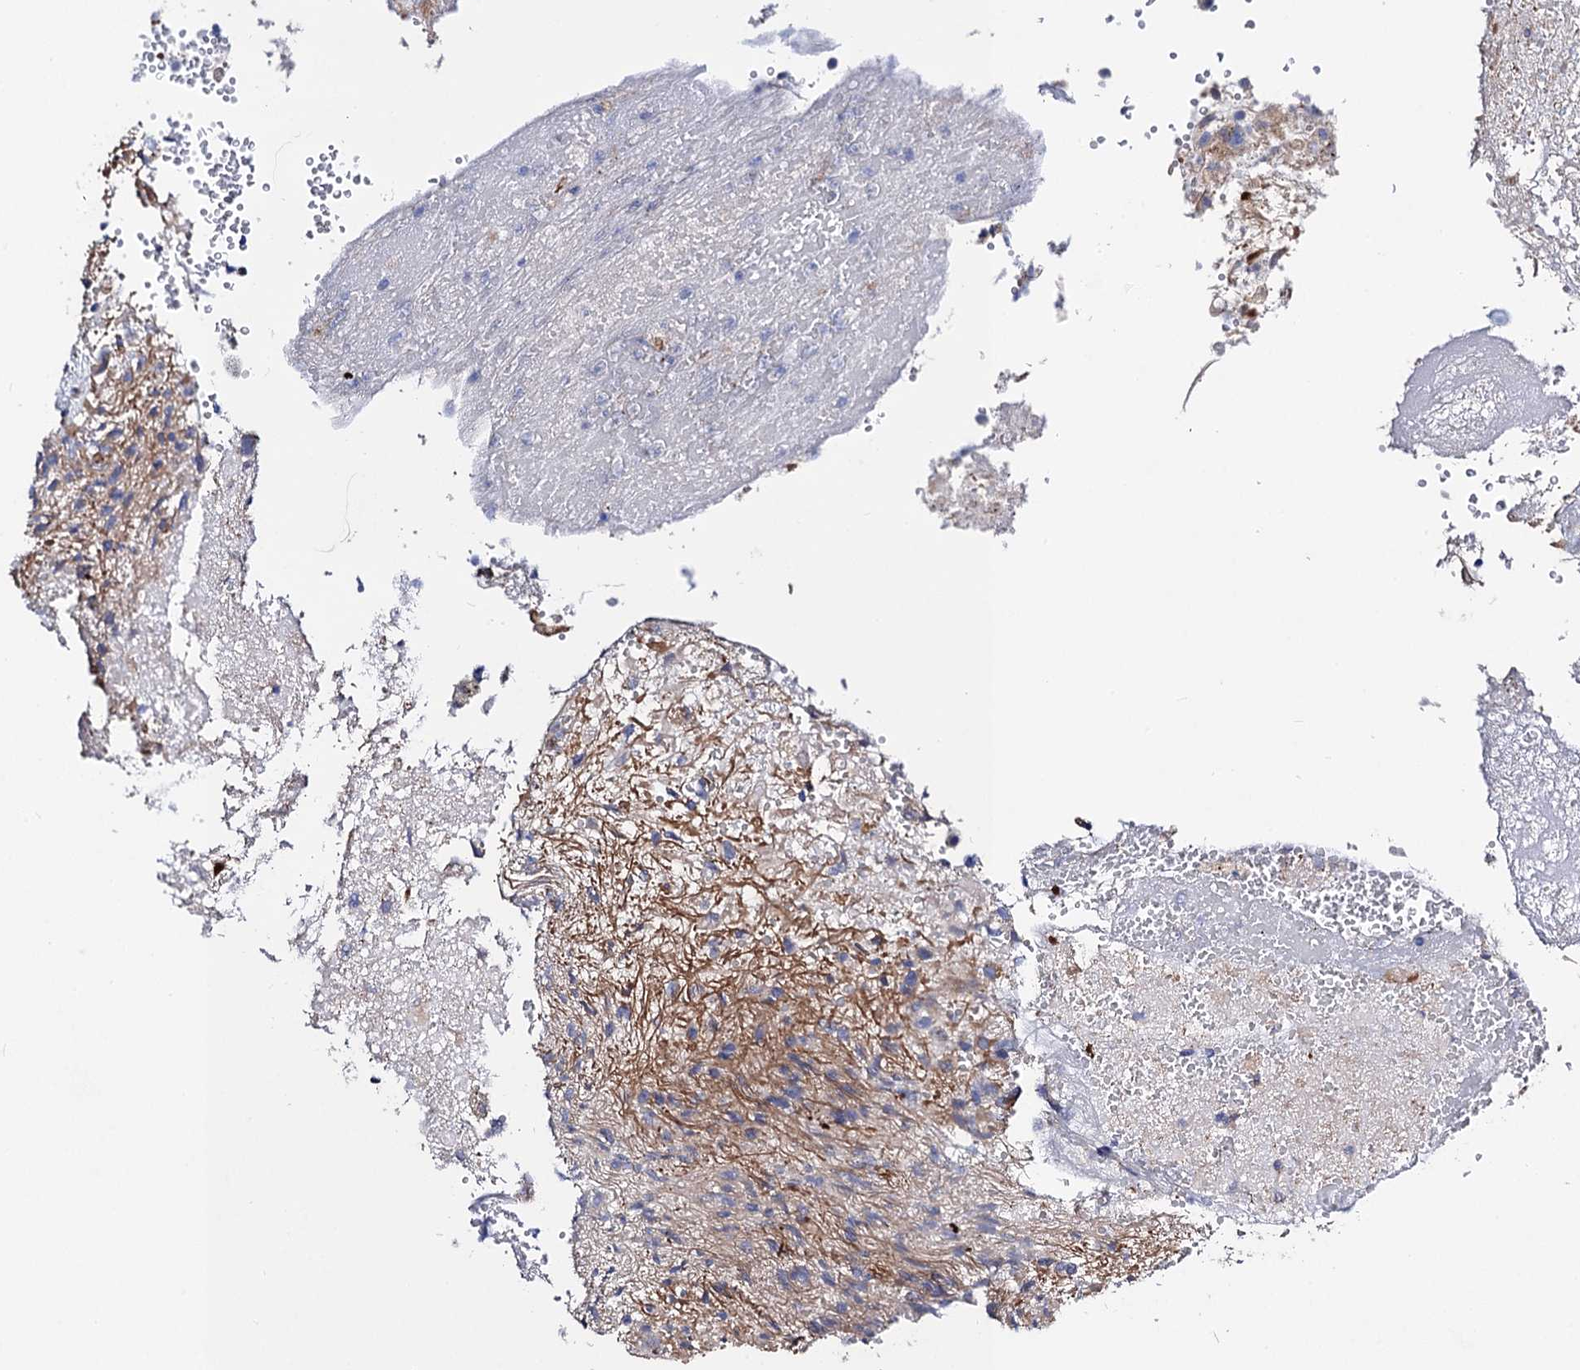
{"staining": {"intensity": "negative", "quantity": "none", "location": "none"}, "tissue": "glioma", "cell_type": "Tumor cells", "image_type": "cancer", "snomed": [{"axis": "morphology", "description": "Glioma, malignant, High grade"}, {"axis": "topography", "description": "Brain"}], "caption": "A high-resolution photomicrograph shows IHC staining of glioma, which exhibits no significant staining in tumor cells.", "gene": "FREM3", "patient": {"sex": "male", "age": 56}}